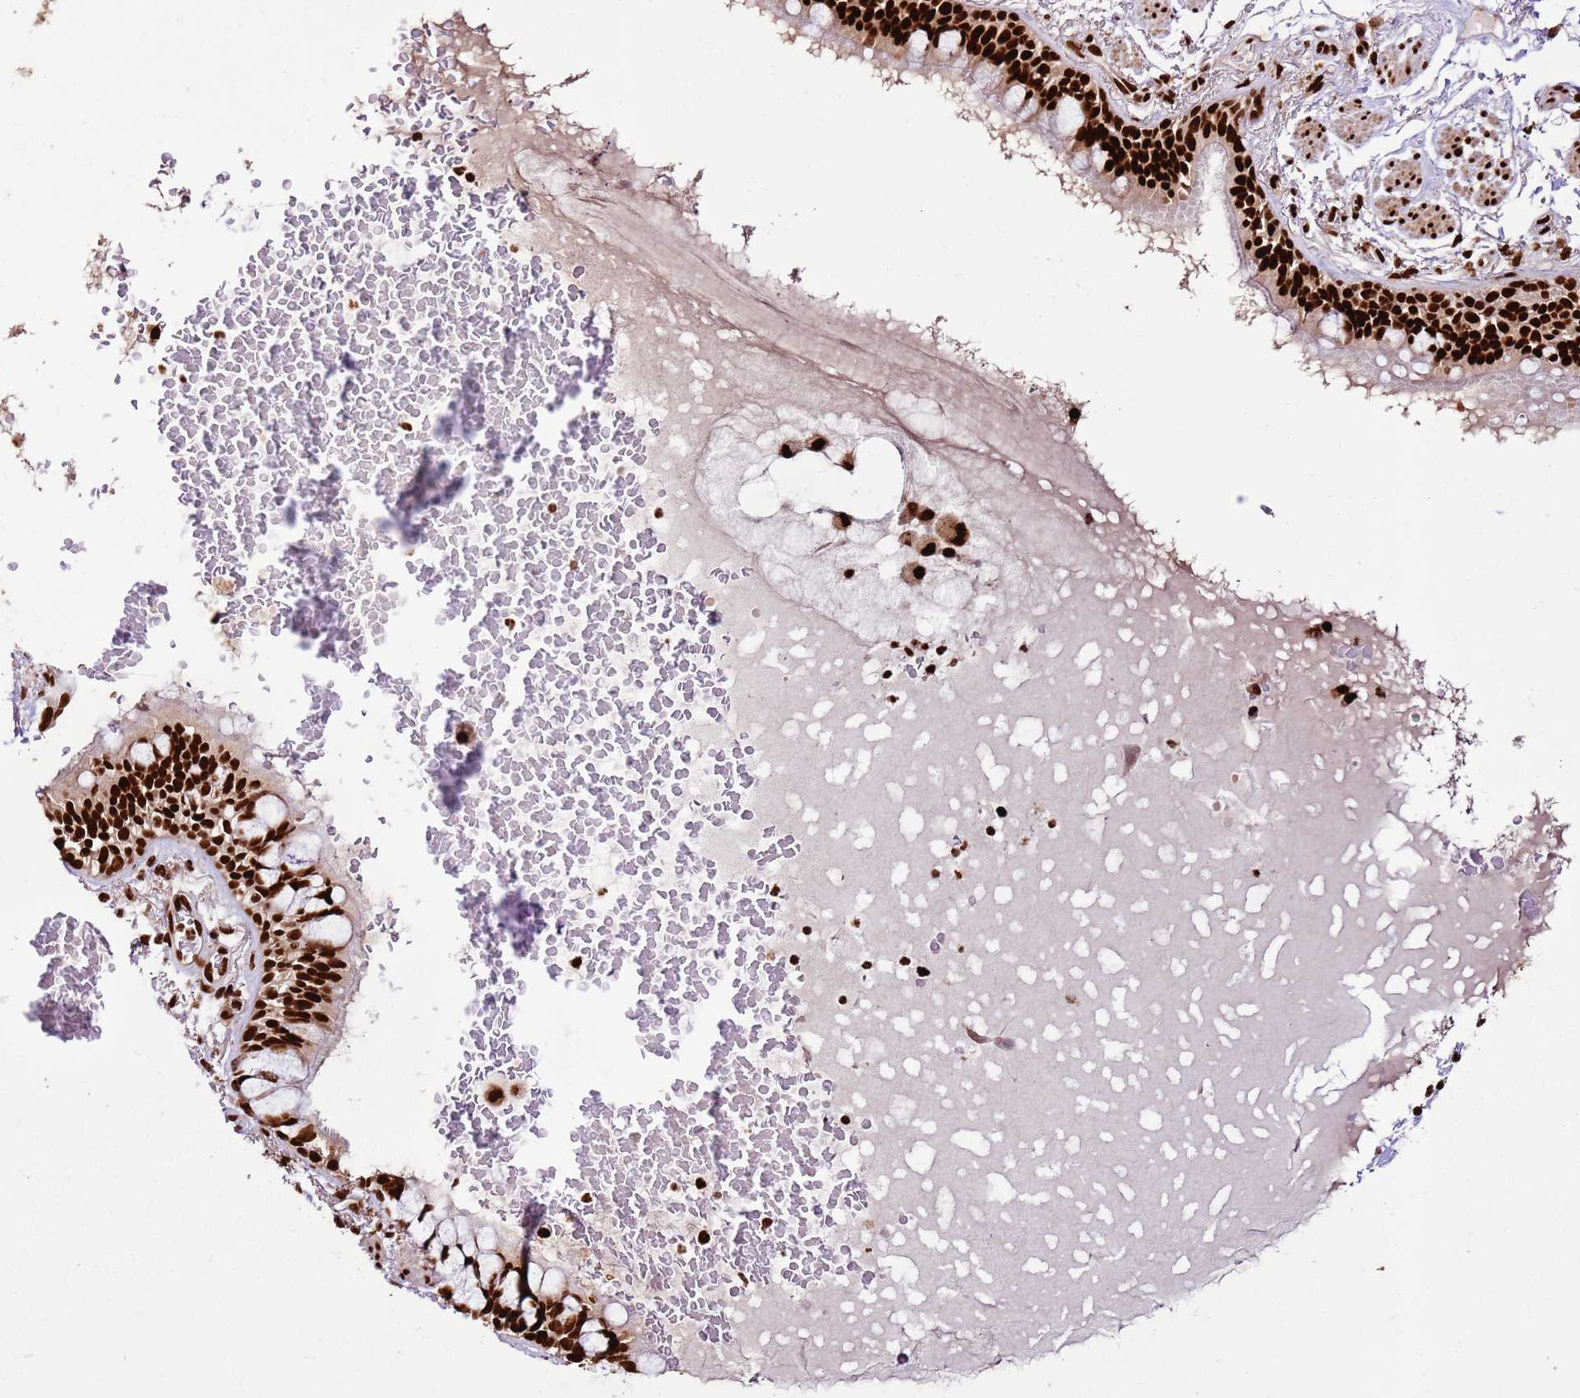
{"staining": {"intensity": "strong", "quantity": ">75%", "location": "nuclear"}, "tissue": "bronchus", "cell_type": "Respiratory epithelial cells", "image_type": "normal", "snomed": [{"axis": "morphology", "description": "Normal tissue, NOS"}, {"axis": "topography", "description": "Bronchus"}], "caption": "Bronchus stained for a protein (brown) exhibits strong nuclear positive staining in about >75% of respiratory epithelial cells.", "gene": "HNRNPAB", "patient": {"sex": "male", "age": 70}}